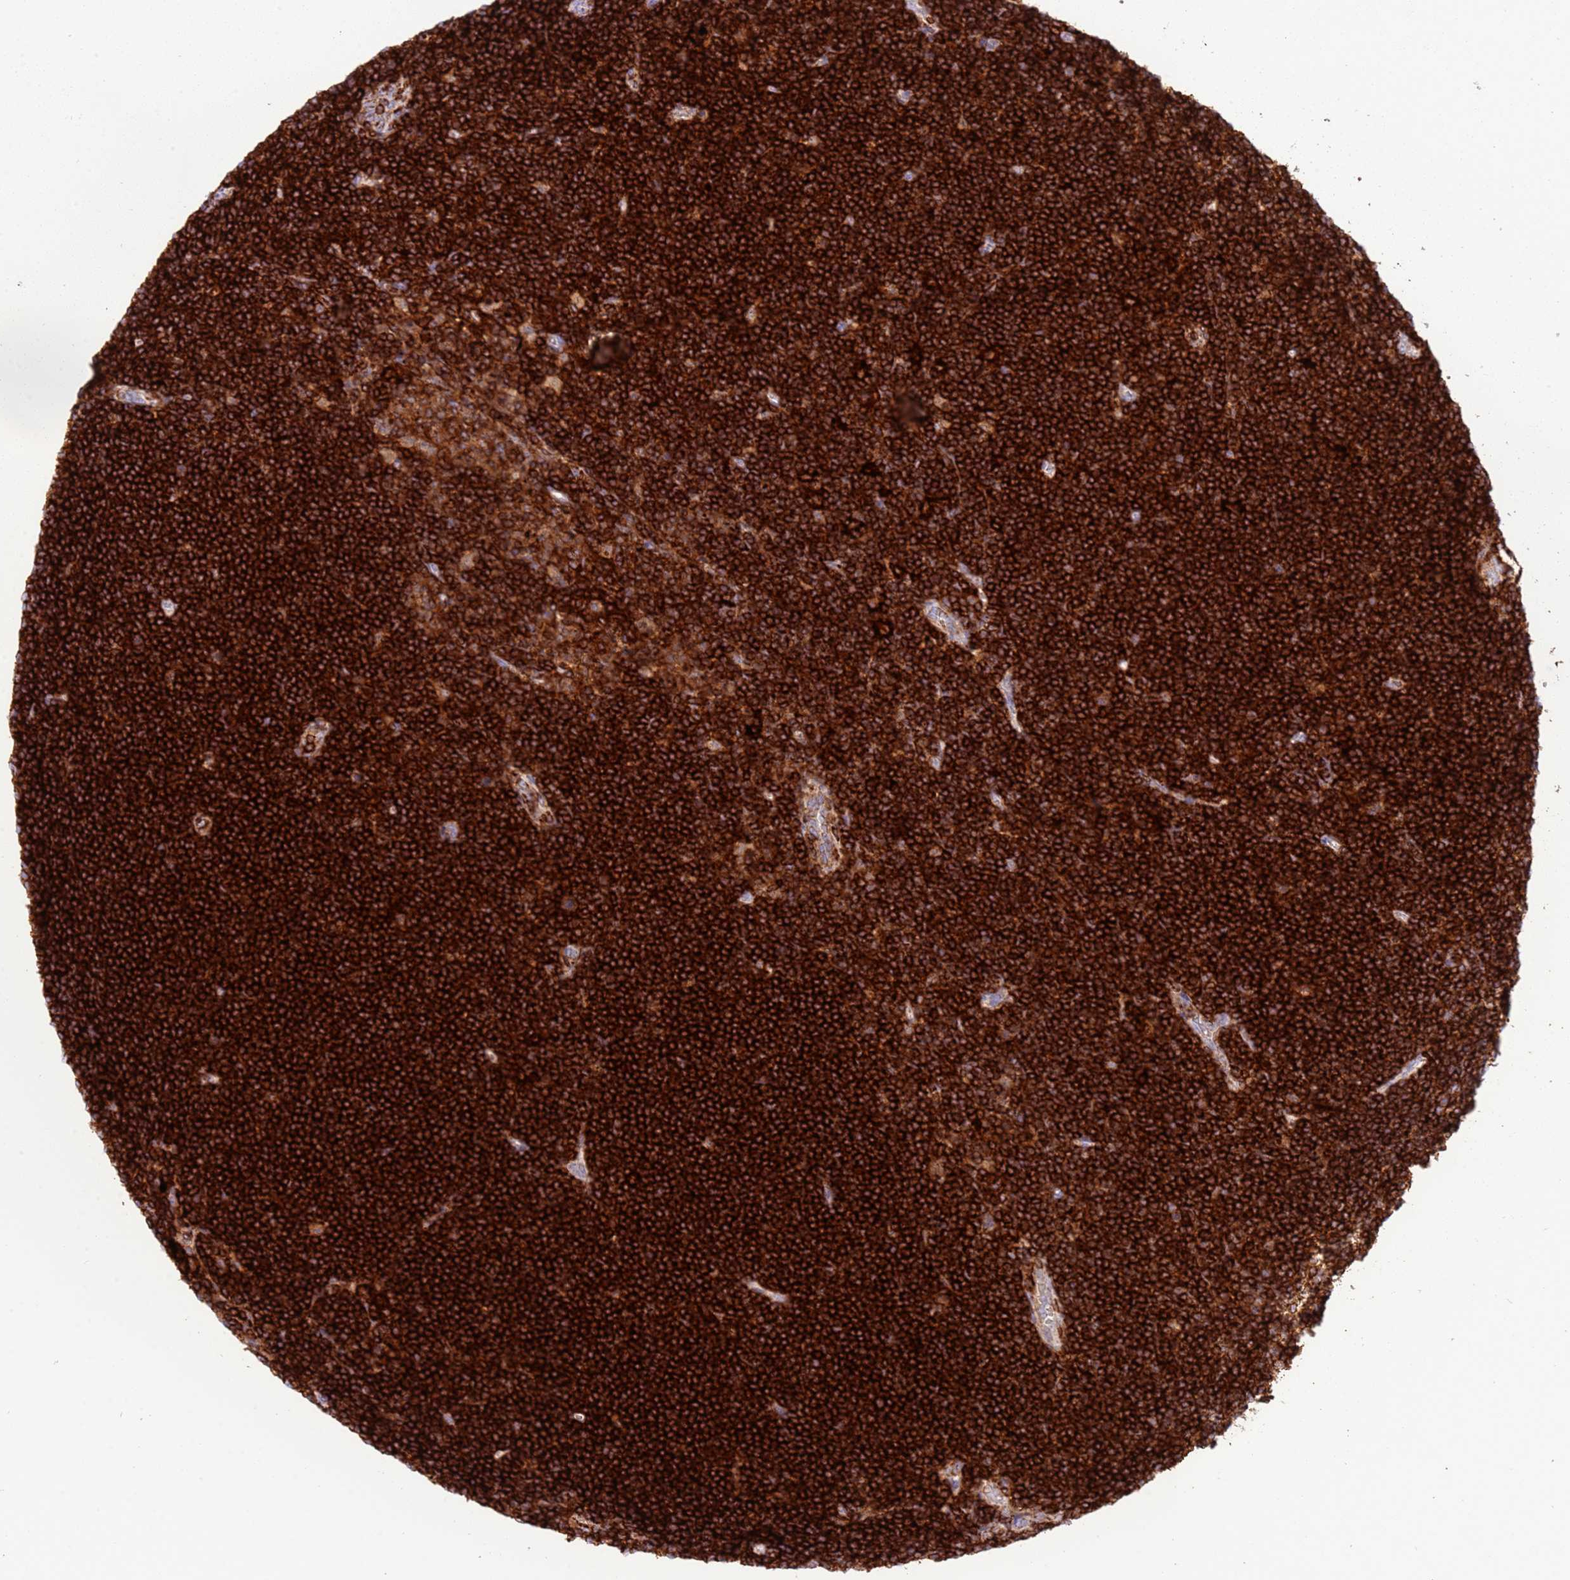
{"staining": {"intensity": "strong", "quantity": ">75%", "location": "cytoplasmic/membranous"}, "tissue": "lymphoma", "cell_type": "Tumor cells", "image_type": "cancer", "snomed": [{"axis": "morphology", "description": "Hodgkin's disease, NOS"}, {"axis": "topography", "description": "Lymph node"}], "caption": "This histopathology image exhibits immunohistochemistry (IHC) staining of human lymphoma, with high strong cytoplasmic/membranous positivity in approximately >75% of tumor cells.", "gene": "TTPAL", "patient": {"sex": "female", "age": 57}}